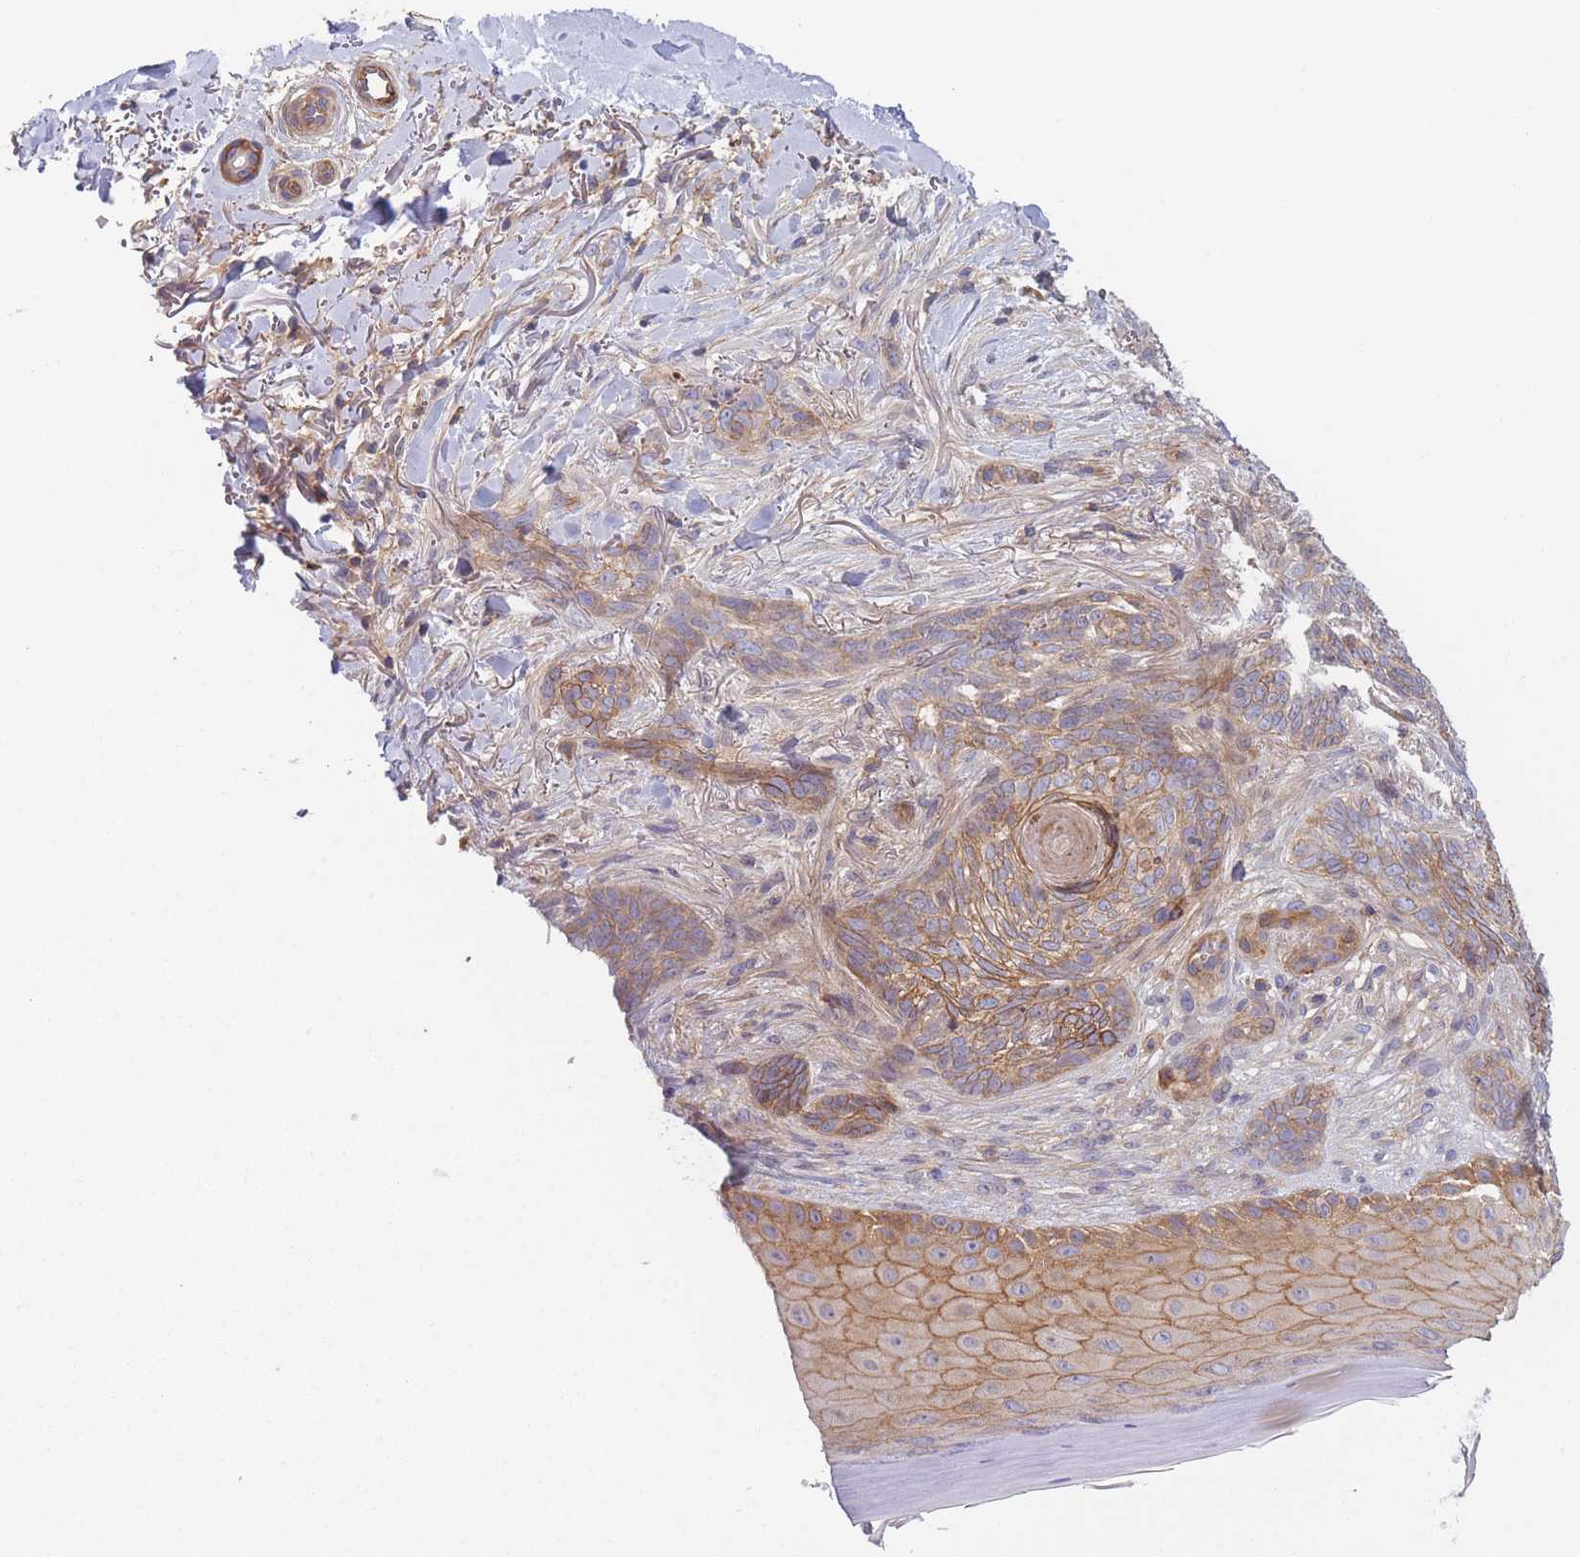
{"staining": {"intensity": "moderate", "quantity": ">75%", "location": "cytoplasmic/membranous"}, "tissue": "skin cancer", "cell_type": "Tumor cells", "image_type": "cancer", "snomed": [{"axis": "morphology", "description": "Normal tissue, NOS"}, {"axis": "morphology", "description": "Basal cell carcinoma"}, {"axis": "topography", "description": "Skin"}], "caption": "Brown immunohistochemical staining in skin basal cell carcinoma reveals moderate cytoplasmic/membranous staining in approximately >75% of tumor cells.", "gene": "WDR93", "patient": {"sex": "female", "age": 67}}